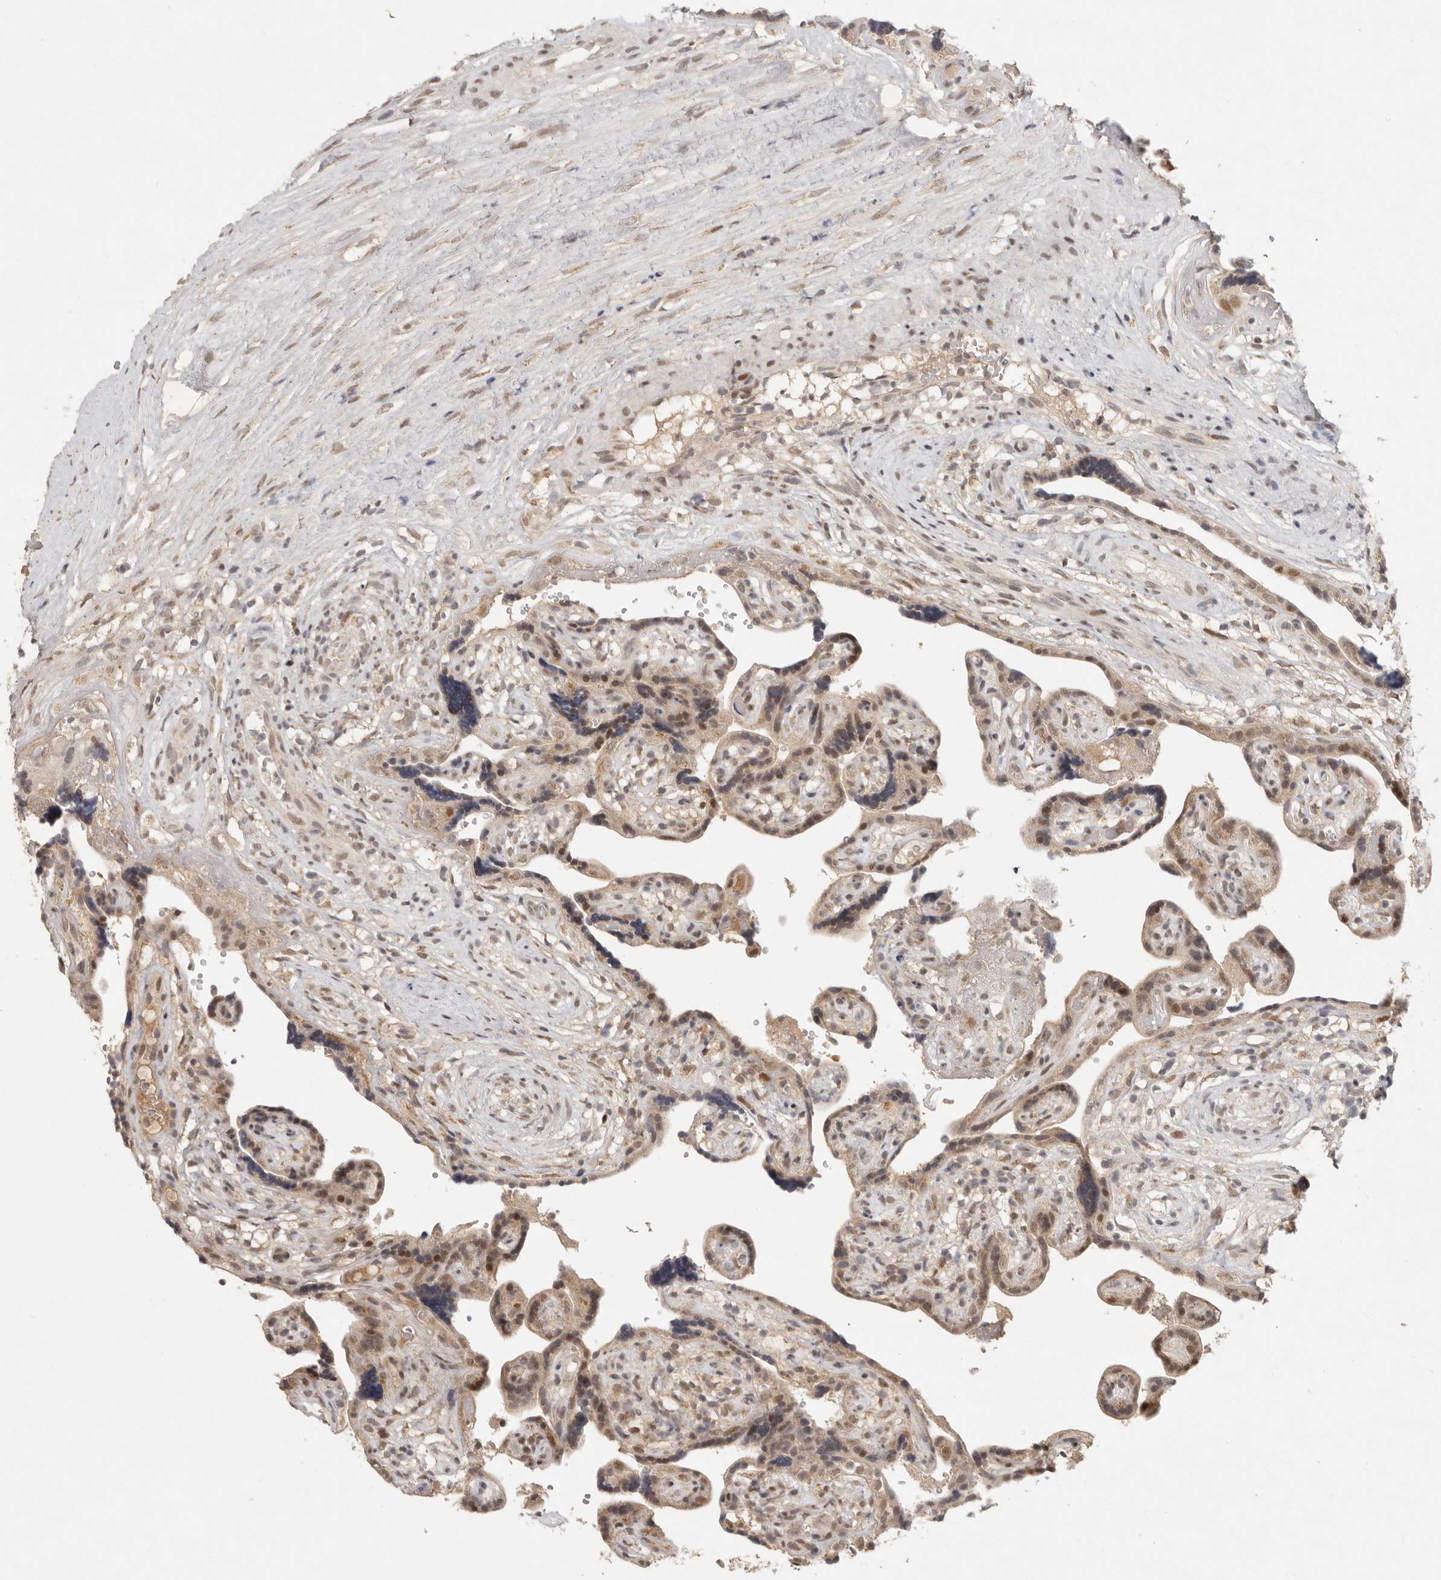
{"staining": {"intensity": "moderate", "quantity": ">75%", "location": "cytoplasmic/membranous"}, "tissue": "placenta", "cell_type": "Decidual cells", "image_type": "normal", "snomed": [{"axis": "morphology", "description": "Normal tissue, NOS"}, {"axis": "topography", "description": "Placenta"}], "caption": "Moderate cytoplasmic/membranous positivity for a protein is appreciated in about >75% of decidual cells of normal placenta using immunohistochemistry.", "gene": "LRRC75A", "patient": {"sex": "female", "age": 30}}